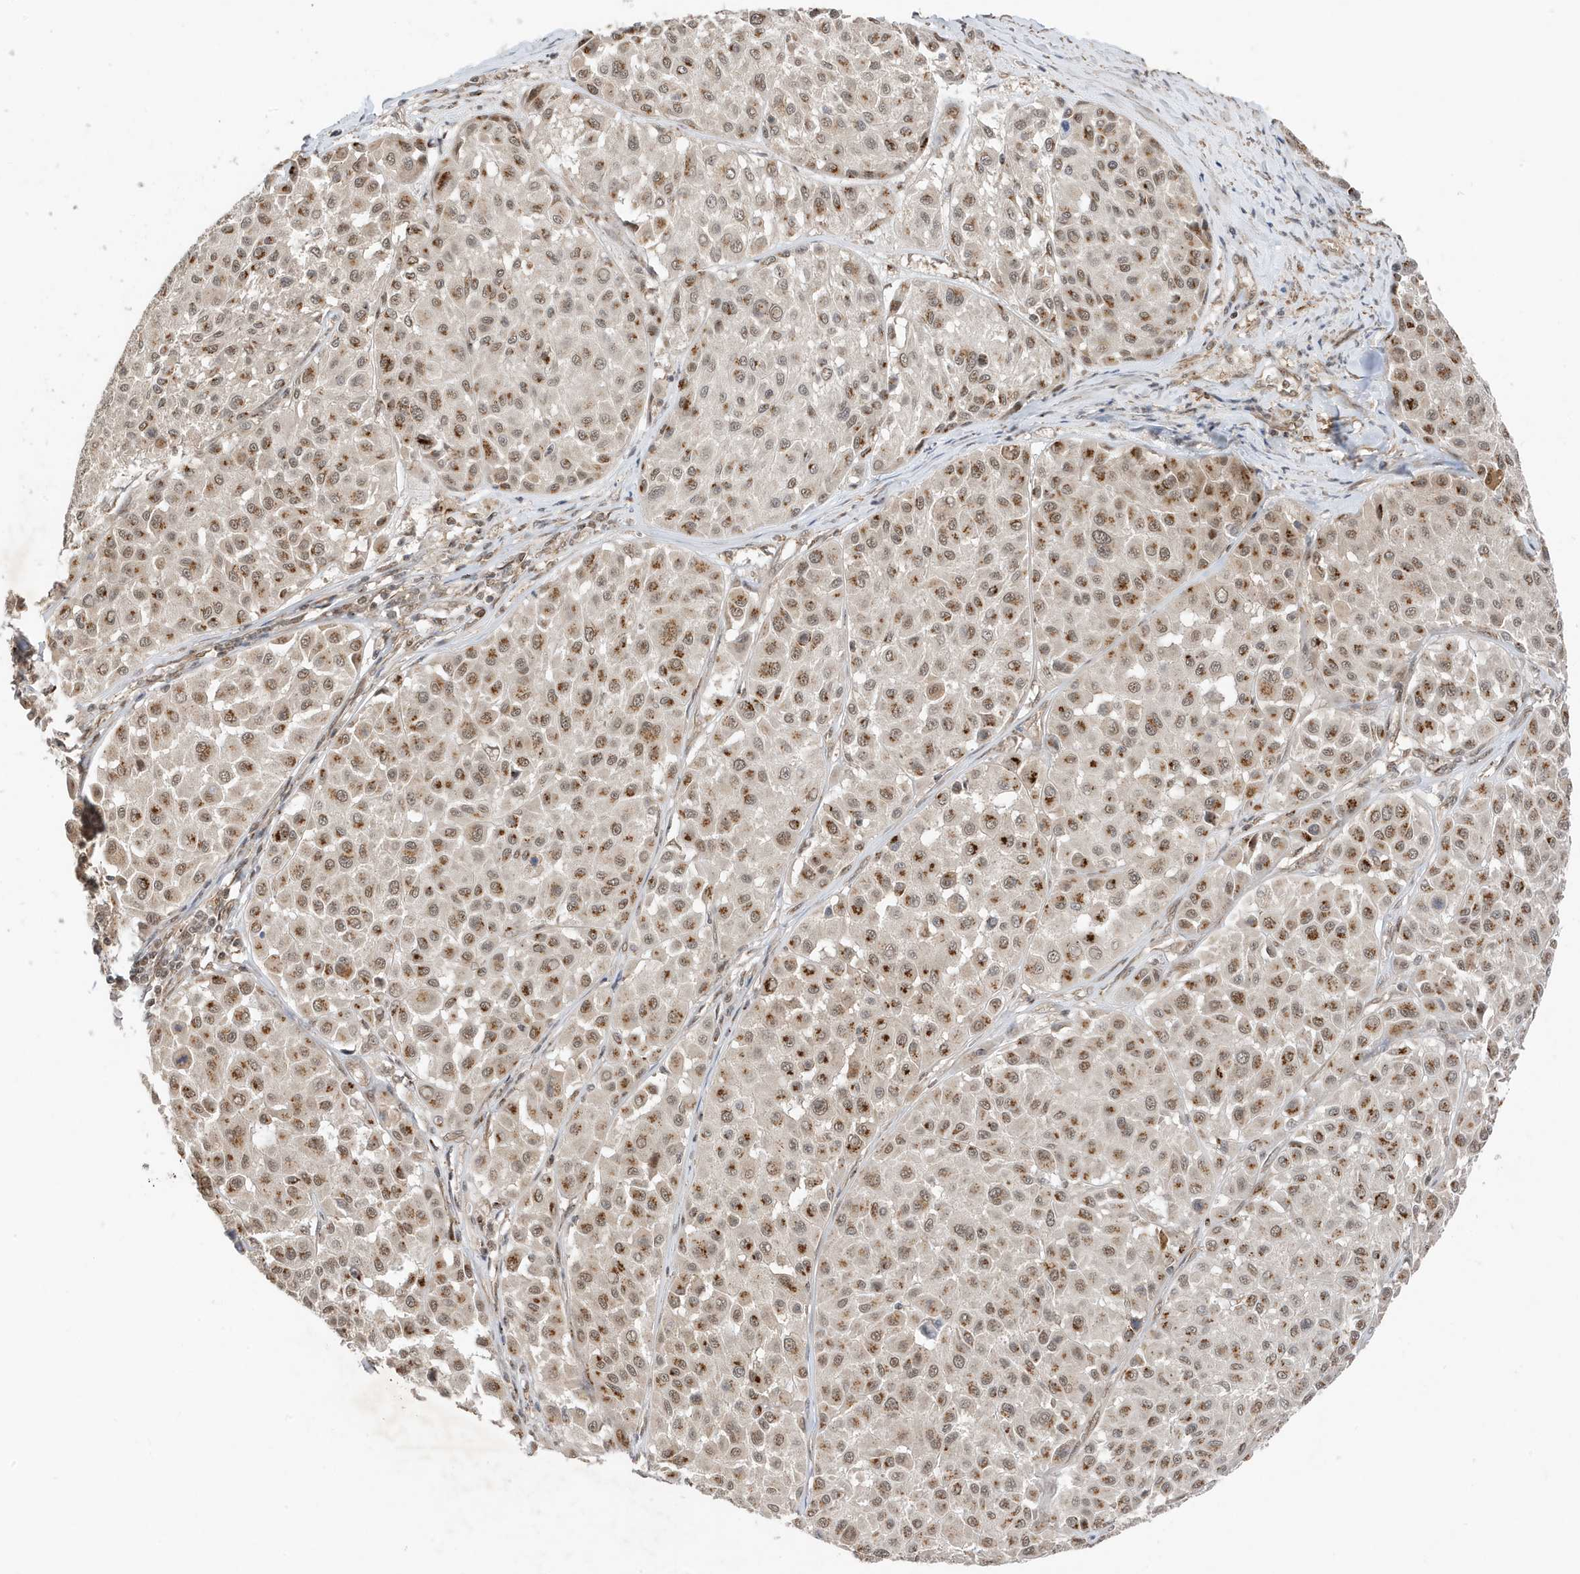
{"staining": {"intensity": "moderate", "quantity": ">75%", "location": "cytoplasmic/membranous,nuclear"}, "tissue": "melanoma", "cell_type": "Tumor cells", "image_type": "cancer", "snomed": [{"axis": "morphology", "description": "Malignant melanoma, Metastatic site"}, {"axis": "topography", "description": "Soft tissue"}], "caption": "The histopathology image reveals staining of malignant melanoma (metastatic site), revealing moderate cytoplasmic/membranous and nuclear protein staining (brown color) within tumor cells.", "gene": "MAST3", "patient": {"sex": "male", "age": 41}}